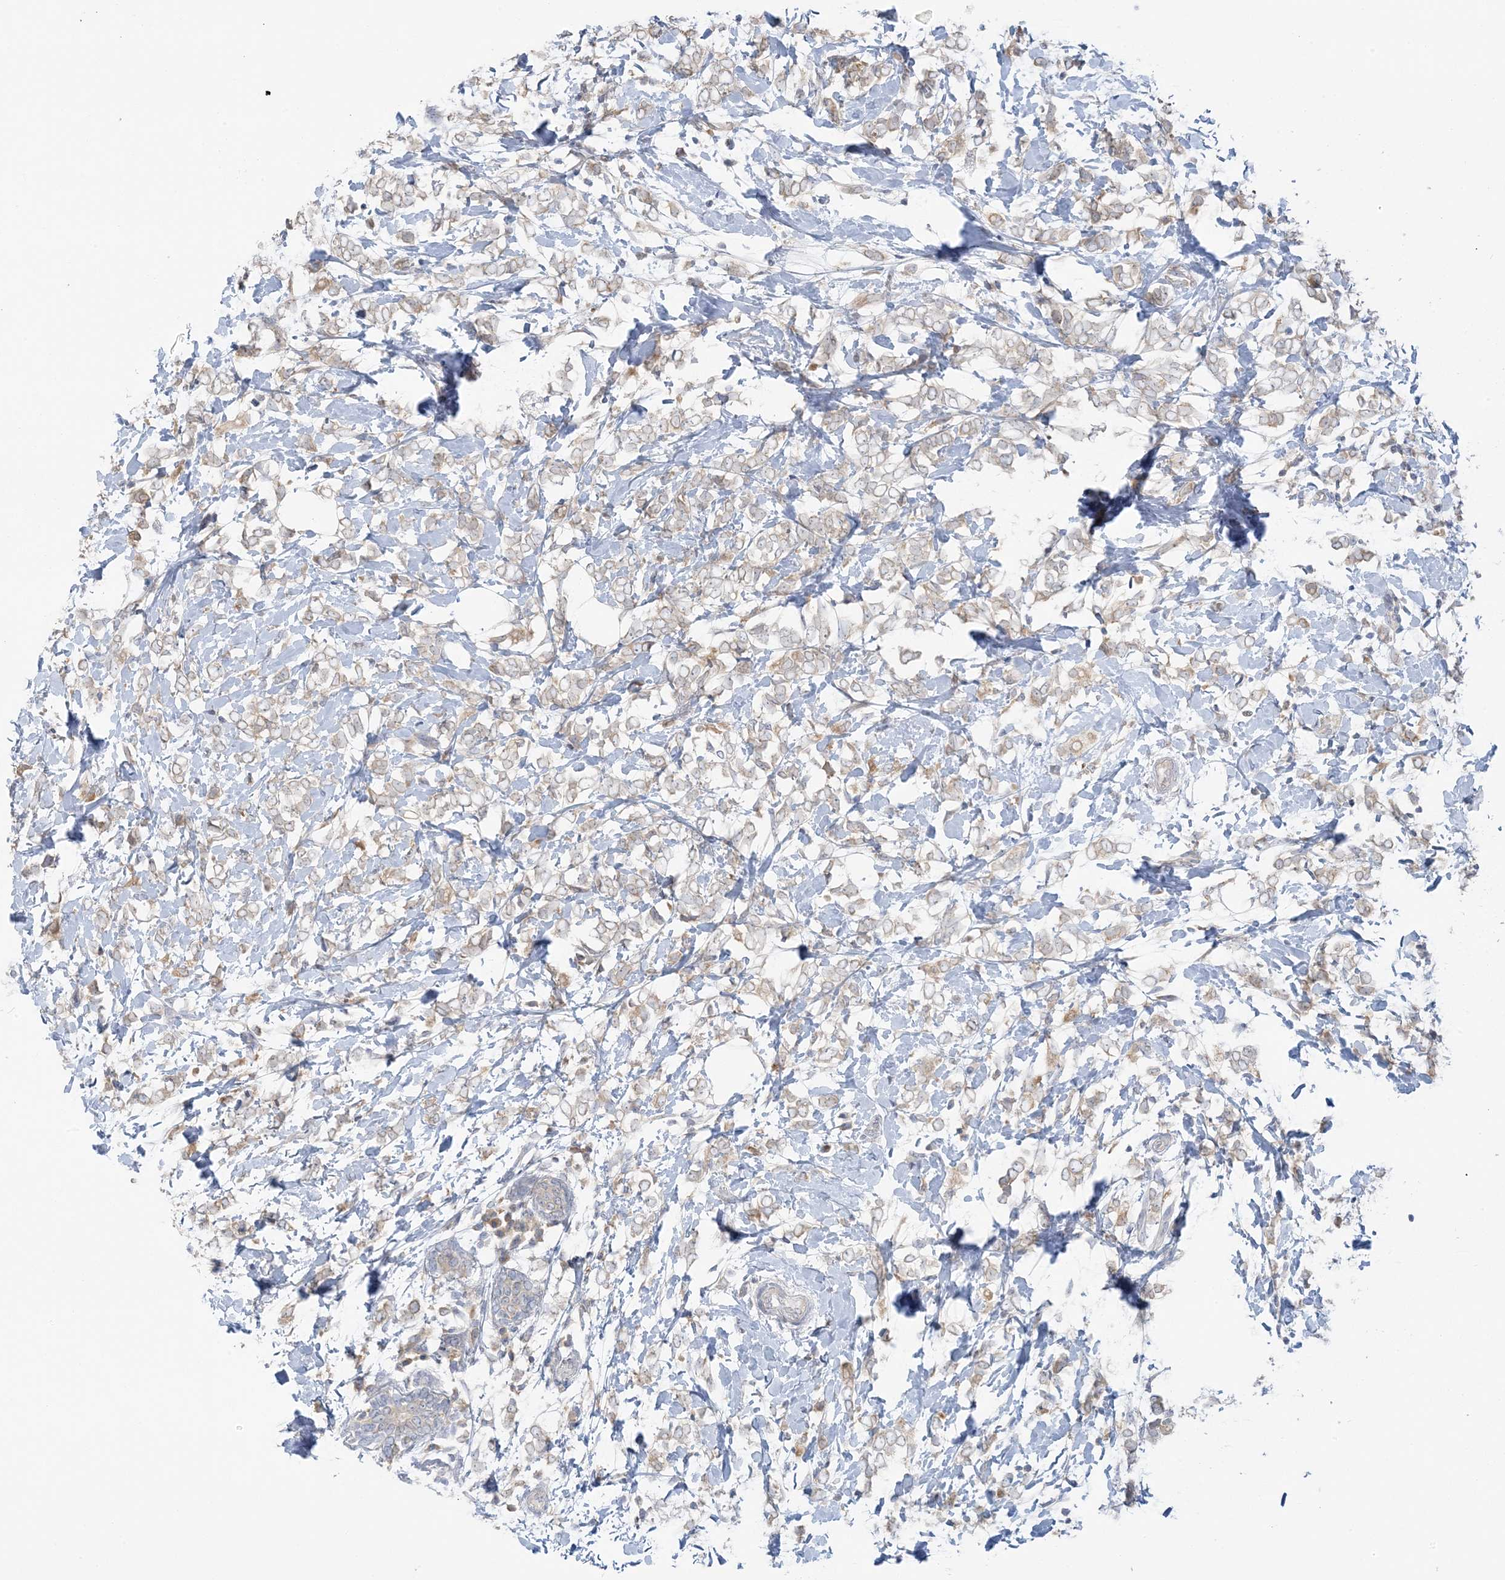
{"staining": {"intensity": "weak", "quantity": "25%-75%", "location": "cytoplasmic/membranous"}, "tissue": "breast cancer", "cell_type": "Tumor cells", "image_type": "cancer", "snomed": [{"axis": "morphology", "description": "Normal tissue, NOS"}, {"axis": "morphology", "description": "Lobular carcinoma"}, {"axis": "topography", "description": "Breast"}], "caption": "This is an image of immunohistochemistry staining of breast cancer (lobular carcinoma), which shows weak staining in the cytoplasmic/membranous of tumor cells.", "gene": "EEFSEC", "patient": {"sex": "female", "age": 47}}